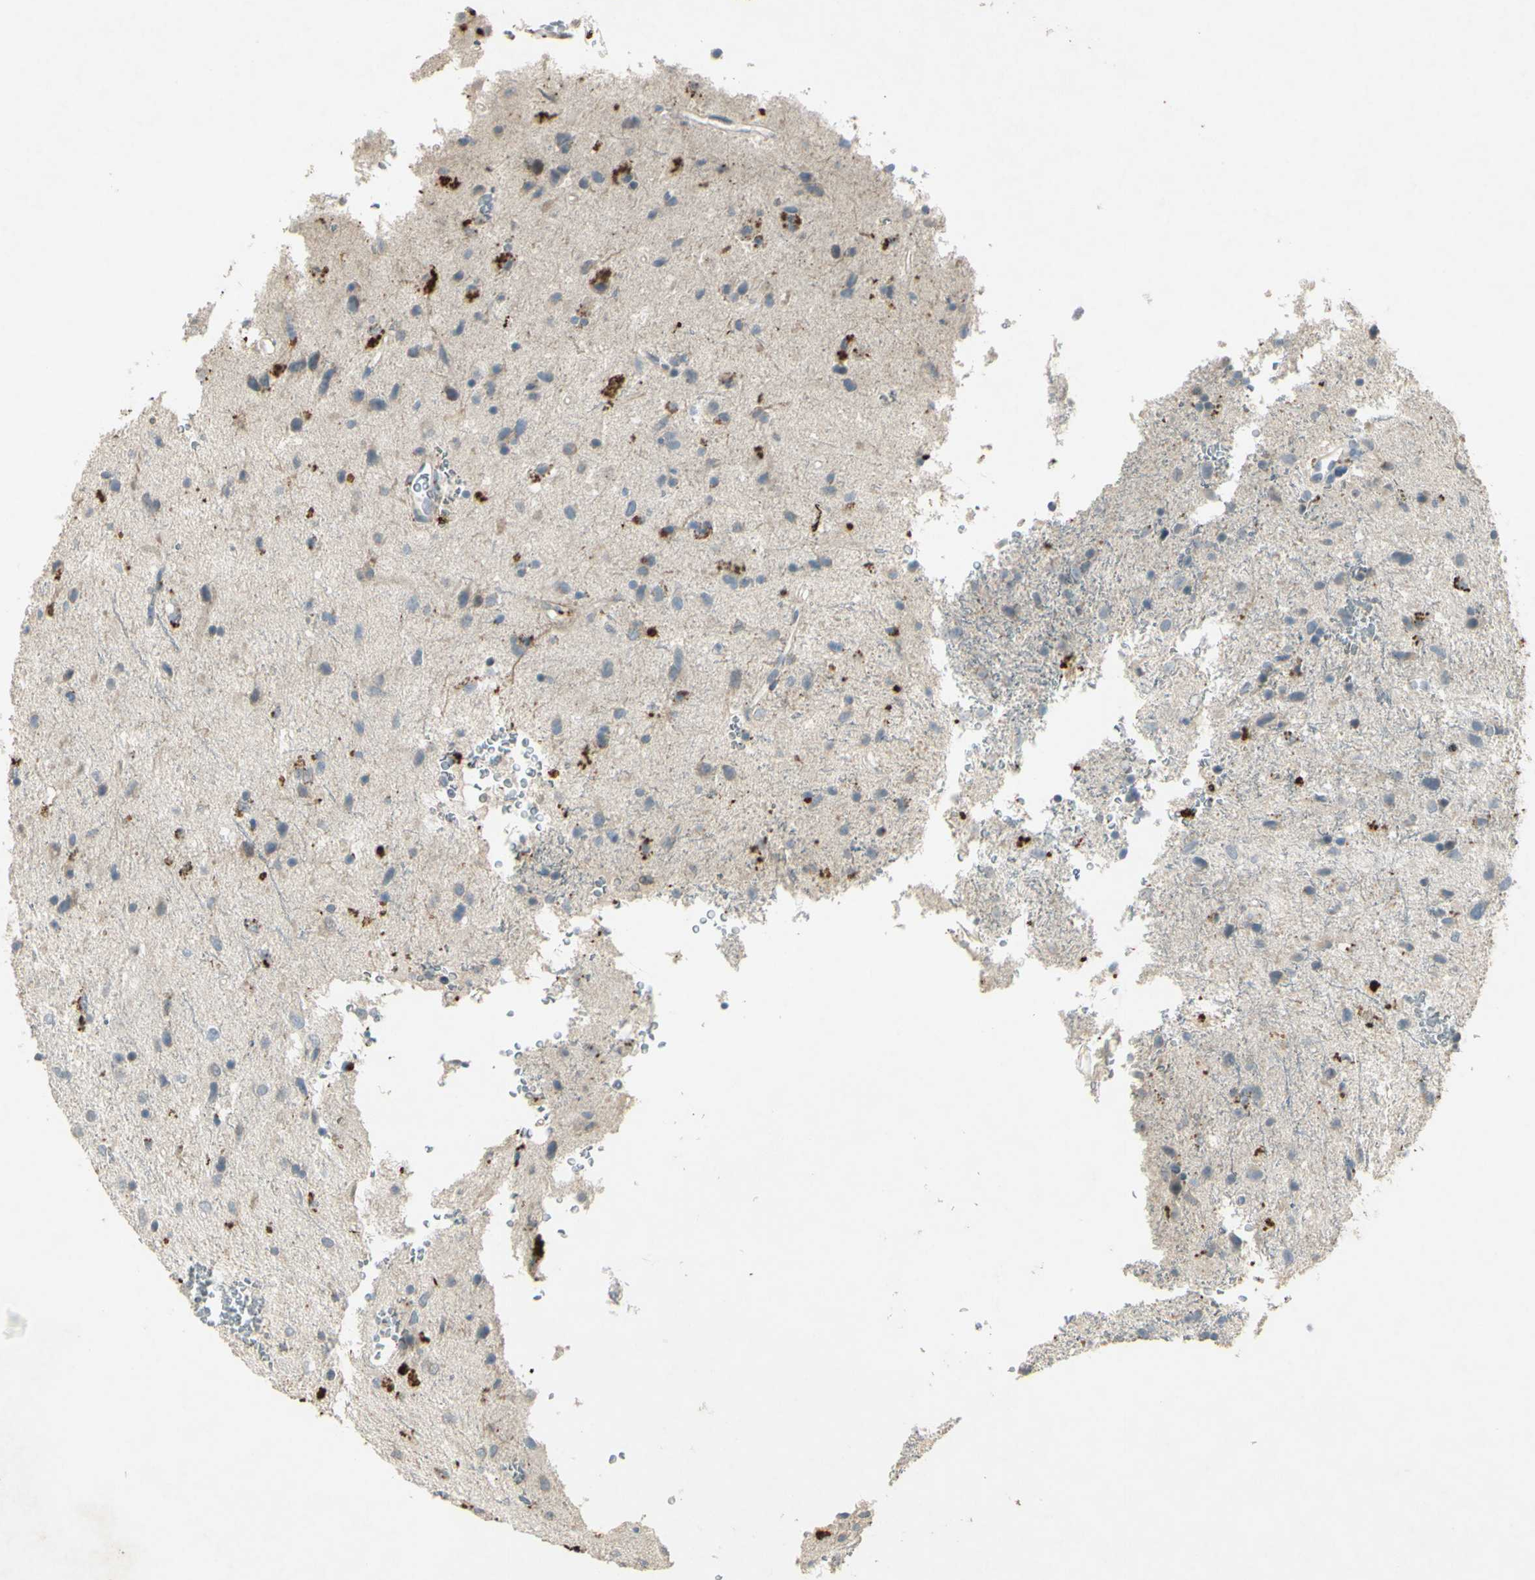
{"staining": {"intensity": "weak", "quantity": "<25%", "location": "cytoplasmic/membranous"}, "tissue": "glioma", "cell_type": "Tumor cells", "image_type": "cancer", "snomed": [{"axis": "morphology", "description": "Glioma, malignant, Low grade"}, {"axis": "topography", "description": "Brain"}], "caption": "Micrograph shows no significant protein expression in tumor cells of malignant glioma (low-grade).", "gene": "TIMM21", "patient": {"sex": "male", "age": 77}}